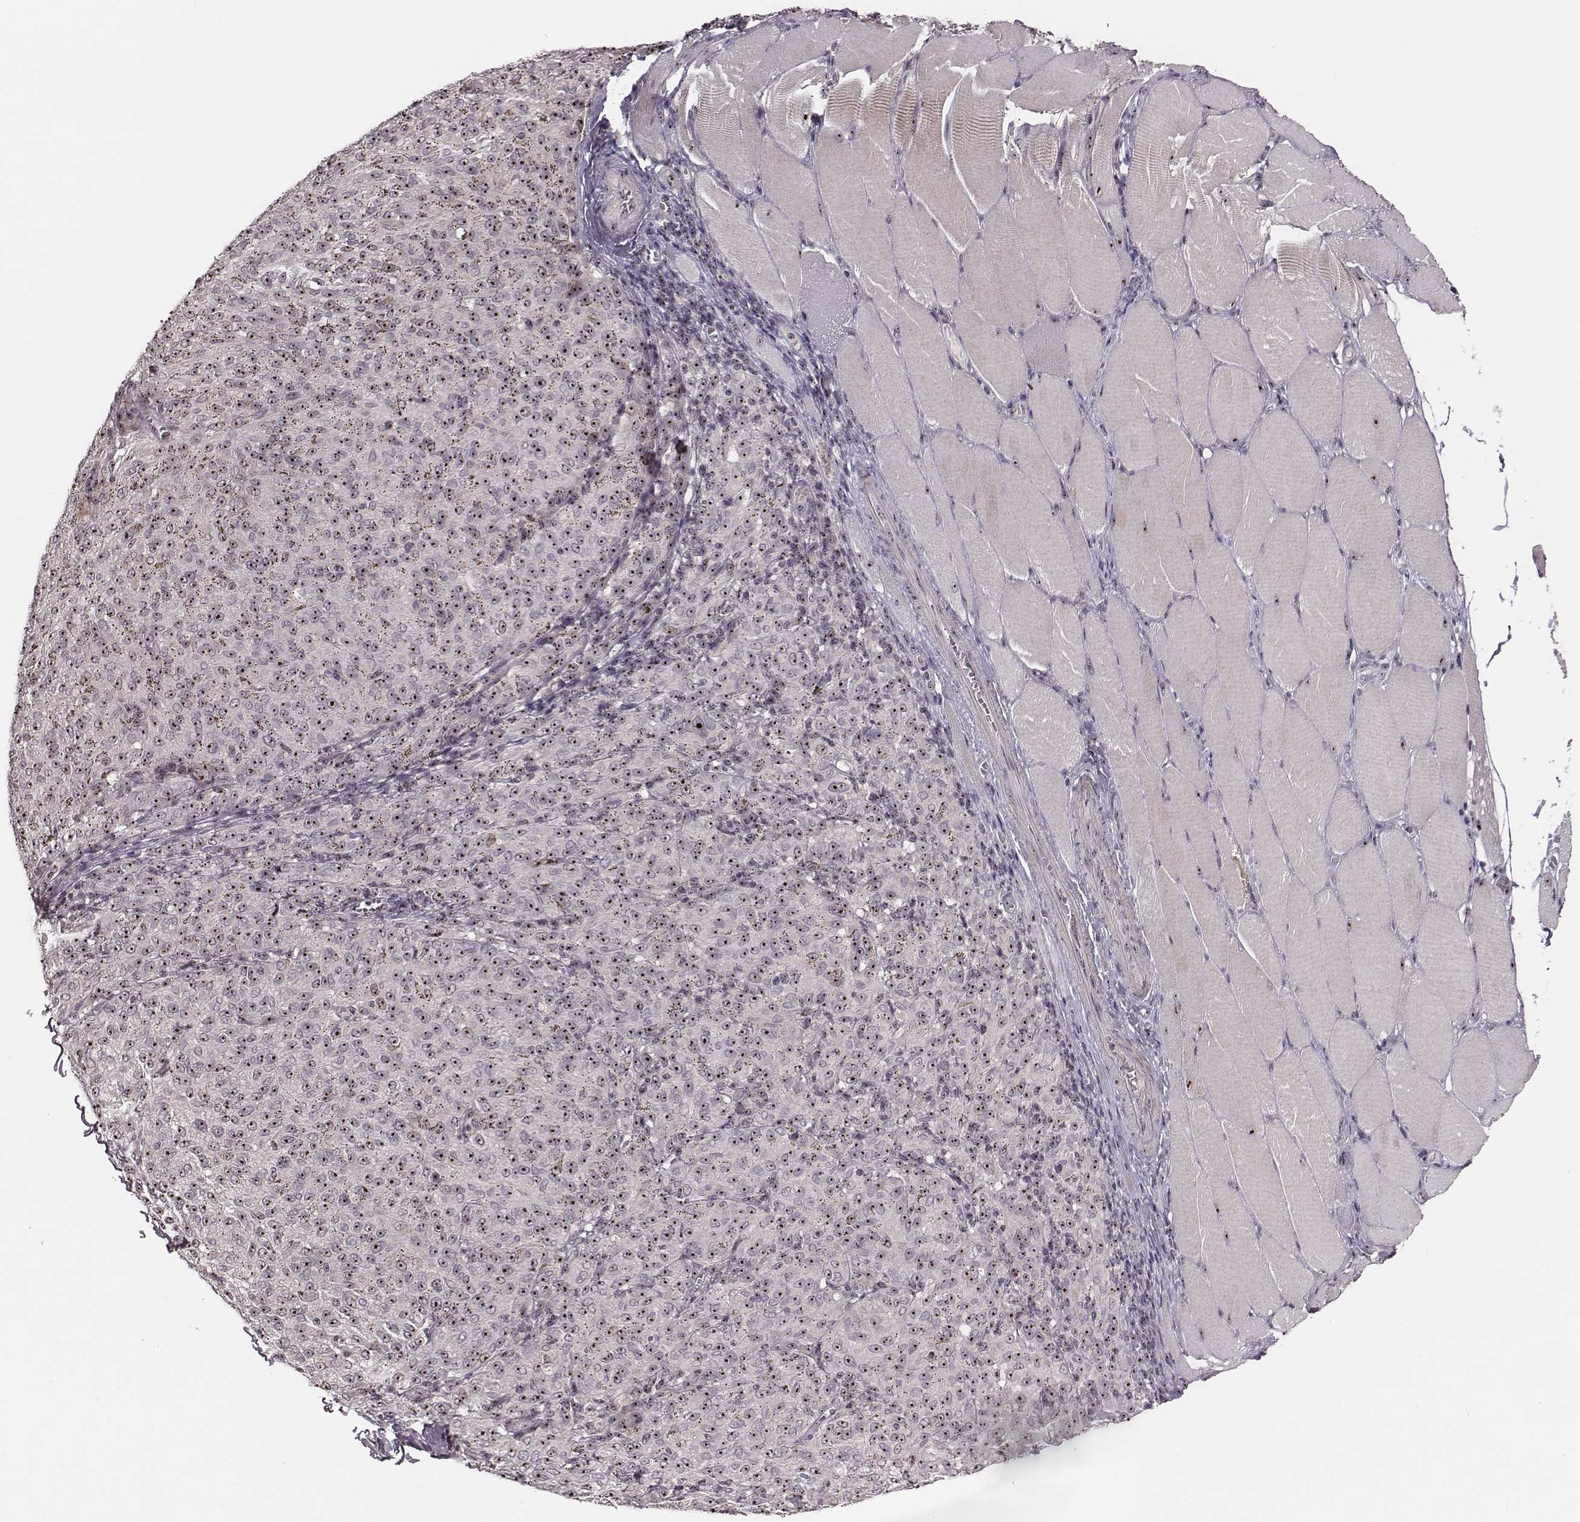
{"staining": {"intensity": "moderate", "quantity": ">75%", "location": "nuclear"}, "tissue": "melanoma", "cell_type": "Tumor cells", "image_type": "cancer", "snomed": [{"axis": "morphology", "description": "Malignant melanoma, NOS"}, {"axis": "topography", "description": "Skin"}], "caption": "IHC of human malignant melanoma exhibits medium levels of moderate nuclear staining in approximately >75% of tumor cells.", "gene": "NOP56", "patient": {"sex": "female", "age": 72}}